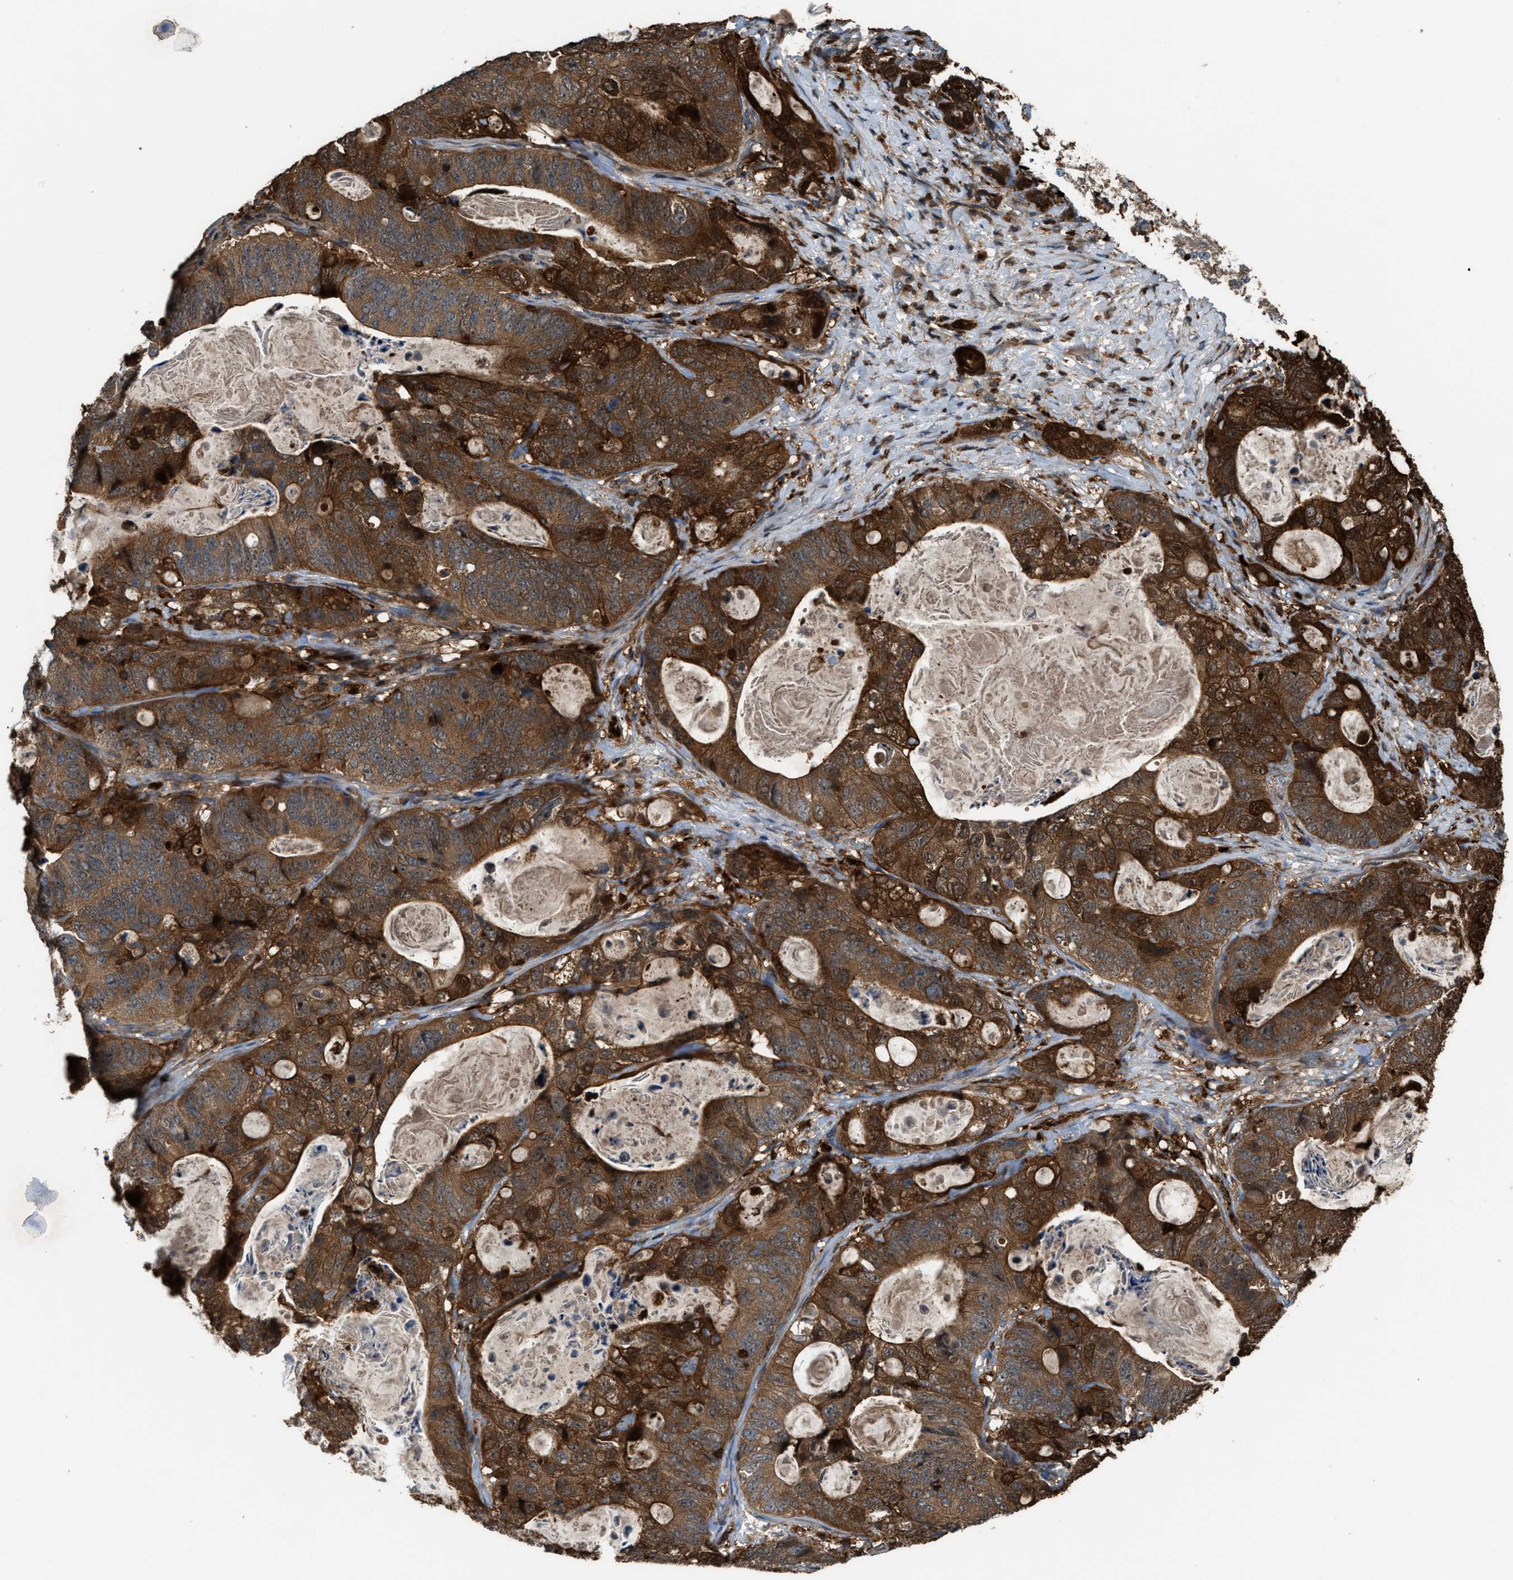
{"staining": {"intensity": "strong", "quantity": ">75%", "location": "cytoplasmic/membranous"}, "tissue": "stomach cancer", "cell_type": "Tumor cells", "image_type": "cancer", "snomed": [{"axis": "morphology", "description": "Normal tissue, NOS"}, {"axis": "morphology", "description": "Adenocarcinoma, NOS"}, {"axis": "topography", "description": "Stomach"}], "caption": "Human adenocarcinoma (stomach) stained for a protein (brown) demonstrates strong cytoplasmic/membranous positive expression in approximately >75% of tumor cells.", "gene": "SERPINB5", "patient": {"sex": "female", "age": 89}}